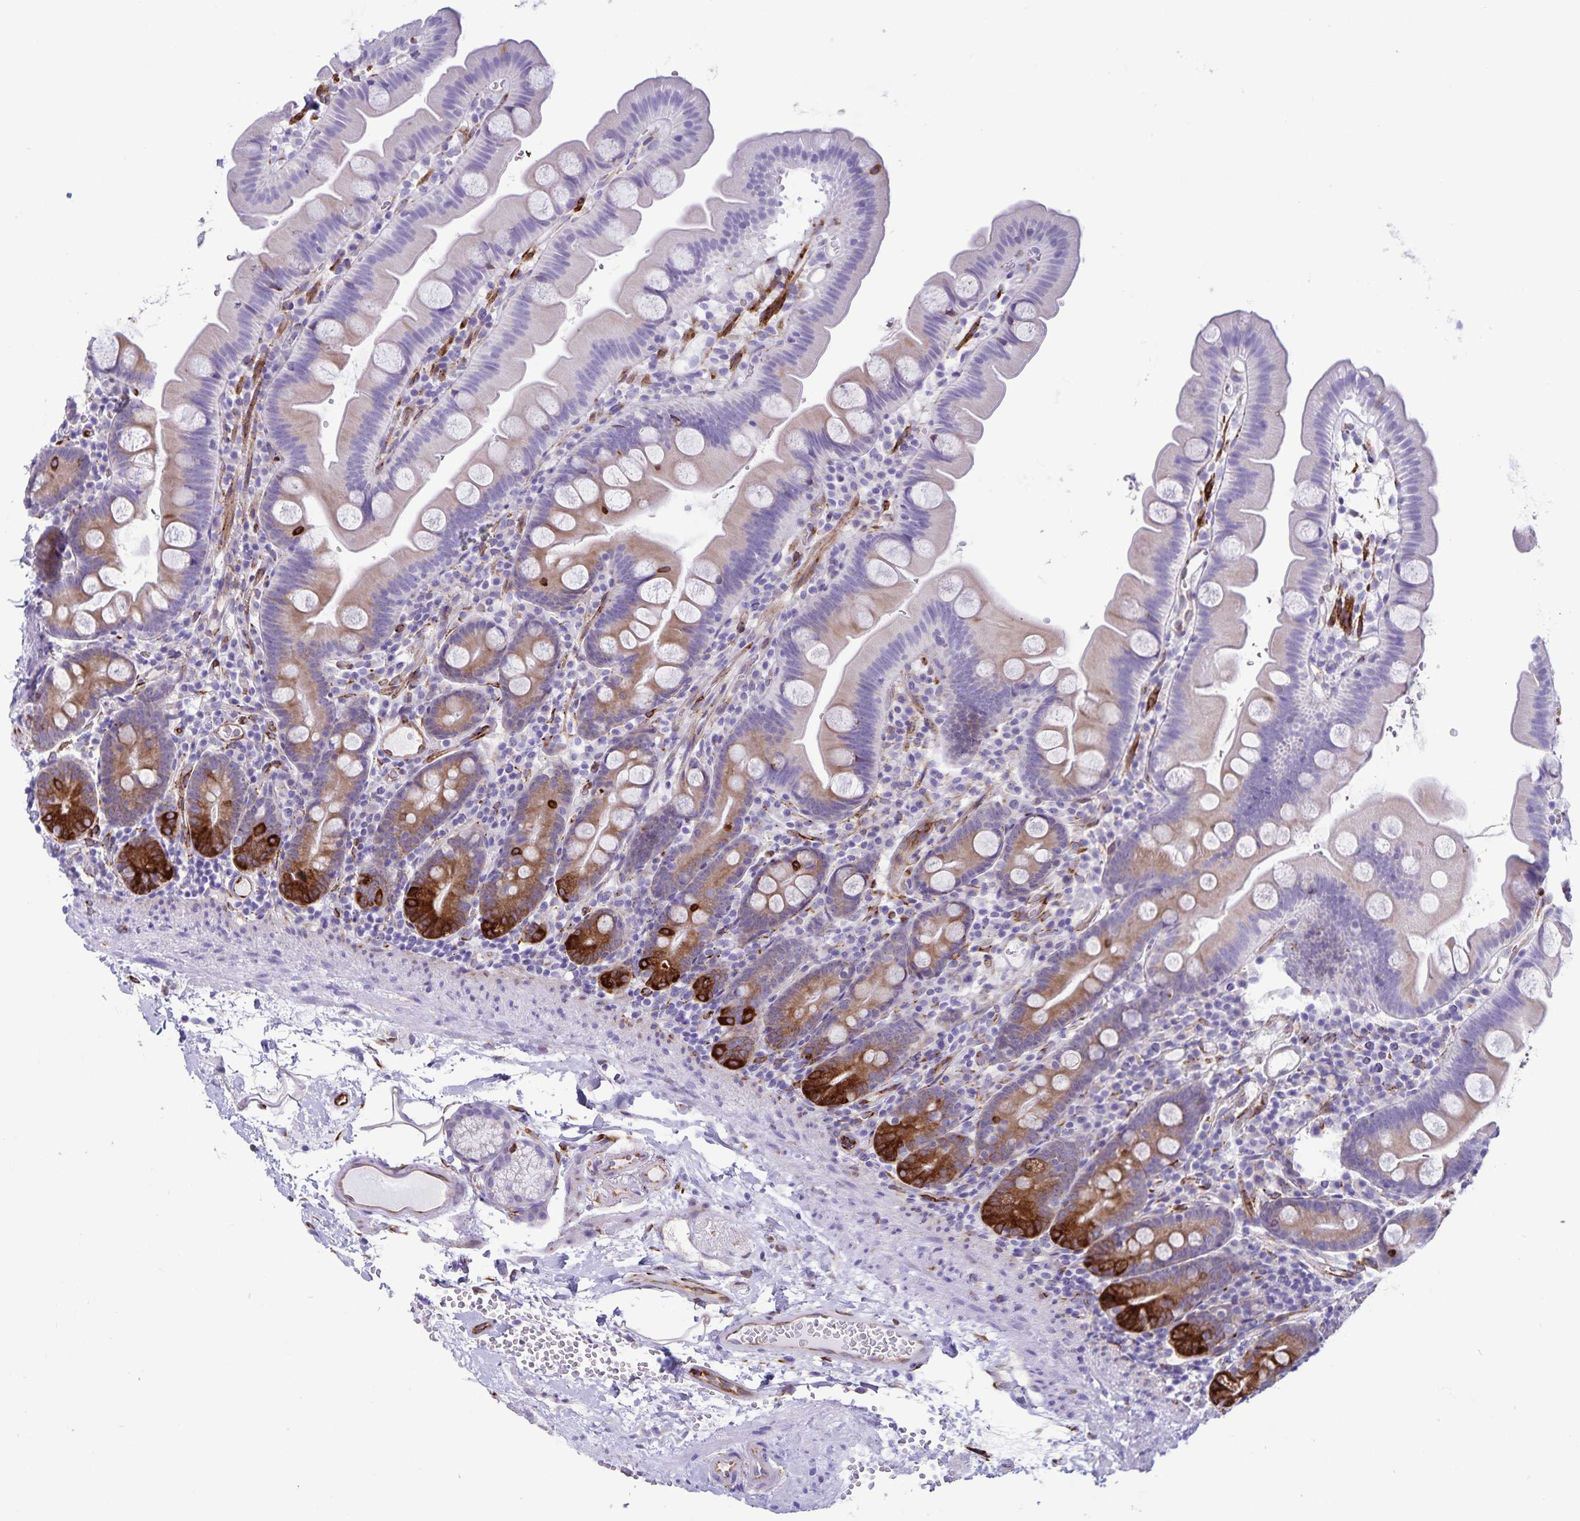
{"staining": {"intensity": "strong", "quantity": "<25%", "location": "cytoplasmic/membranous"}, "tissue": "small intestine", "cell_type": "Glandular cells", "image_type": "normal", "snomed": [{"axis": "morphology", "description": "Normal tissue, NOS"}, {"axis": "topography", "description": "Small intestine"}], "caption": "Small intestine stained with DAB IHC reveals medium levels of strong cytoplasmic/membranous expression in about <25% of glandular cells. (Brightfield microscopy of DAB IHC at high magnification).", "gene": "RCN1", "patient": {"sex": "female", "age": 68}}